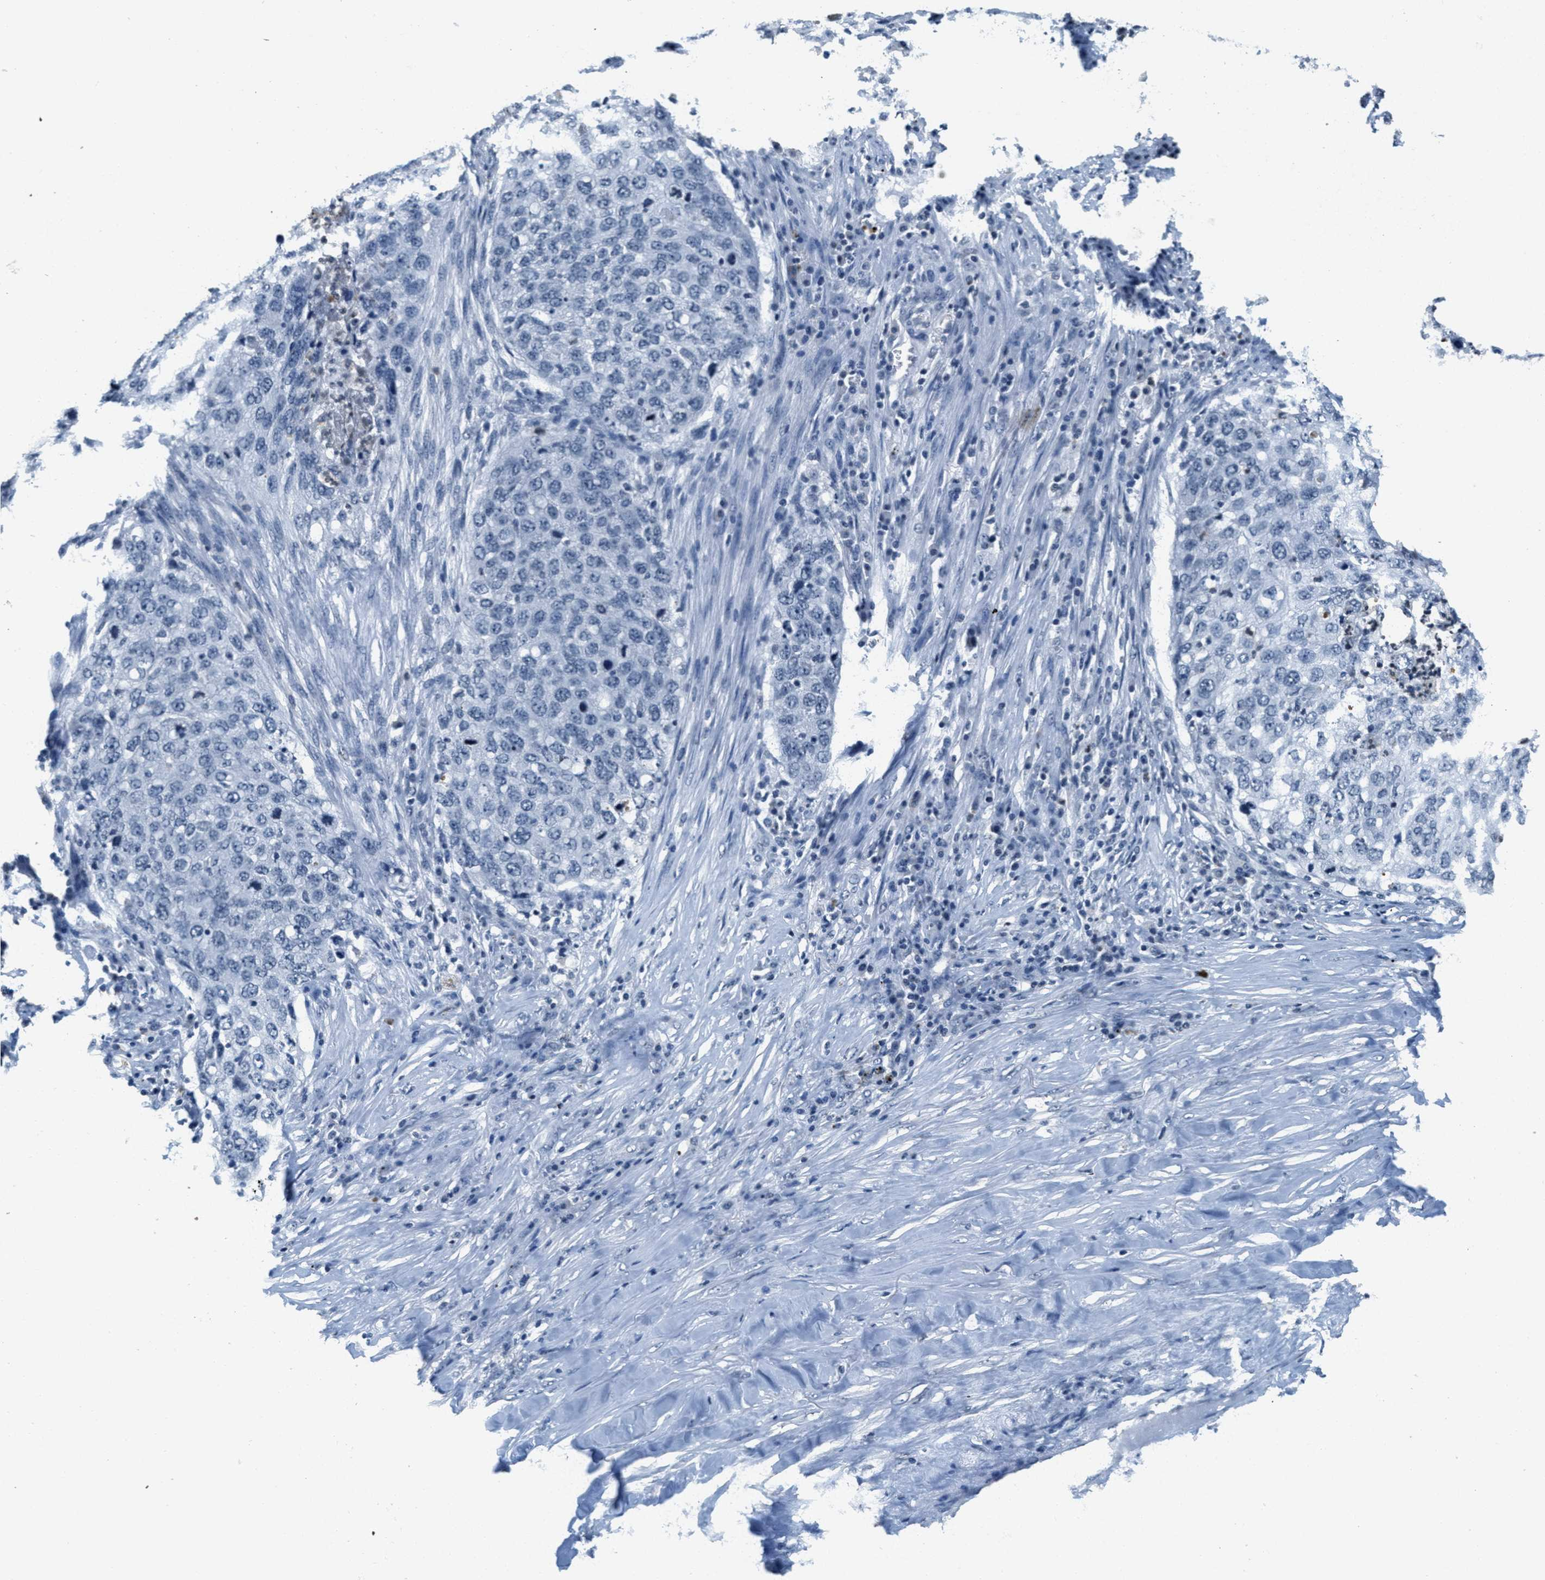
{"staining": {"intensity": "negative", "quantity": "none", "location": "none"}, "tissue": "lung cancer", "cell_type": "Tumor cells", "image_type": "cancer", "snomed": [{"axis": "morphology", "description": "Squamous cell carcinoma, NOS"}, {"axis": "topography", "description": "Lung"}], "caption": "DAB (3,3'-diaminobenzidine) immunohistochemical staining of human squamous cell carcinoma (lung) displays no significant staining in tumor cells.", "gene": "CA4", "patient": {"sex": "female", "age": 63}}